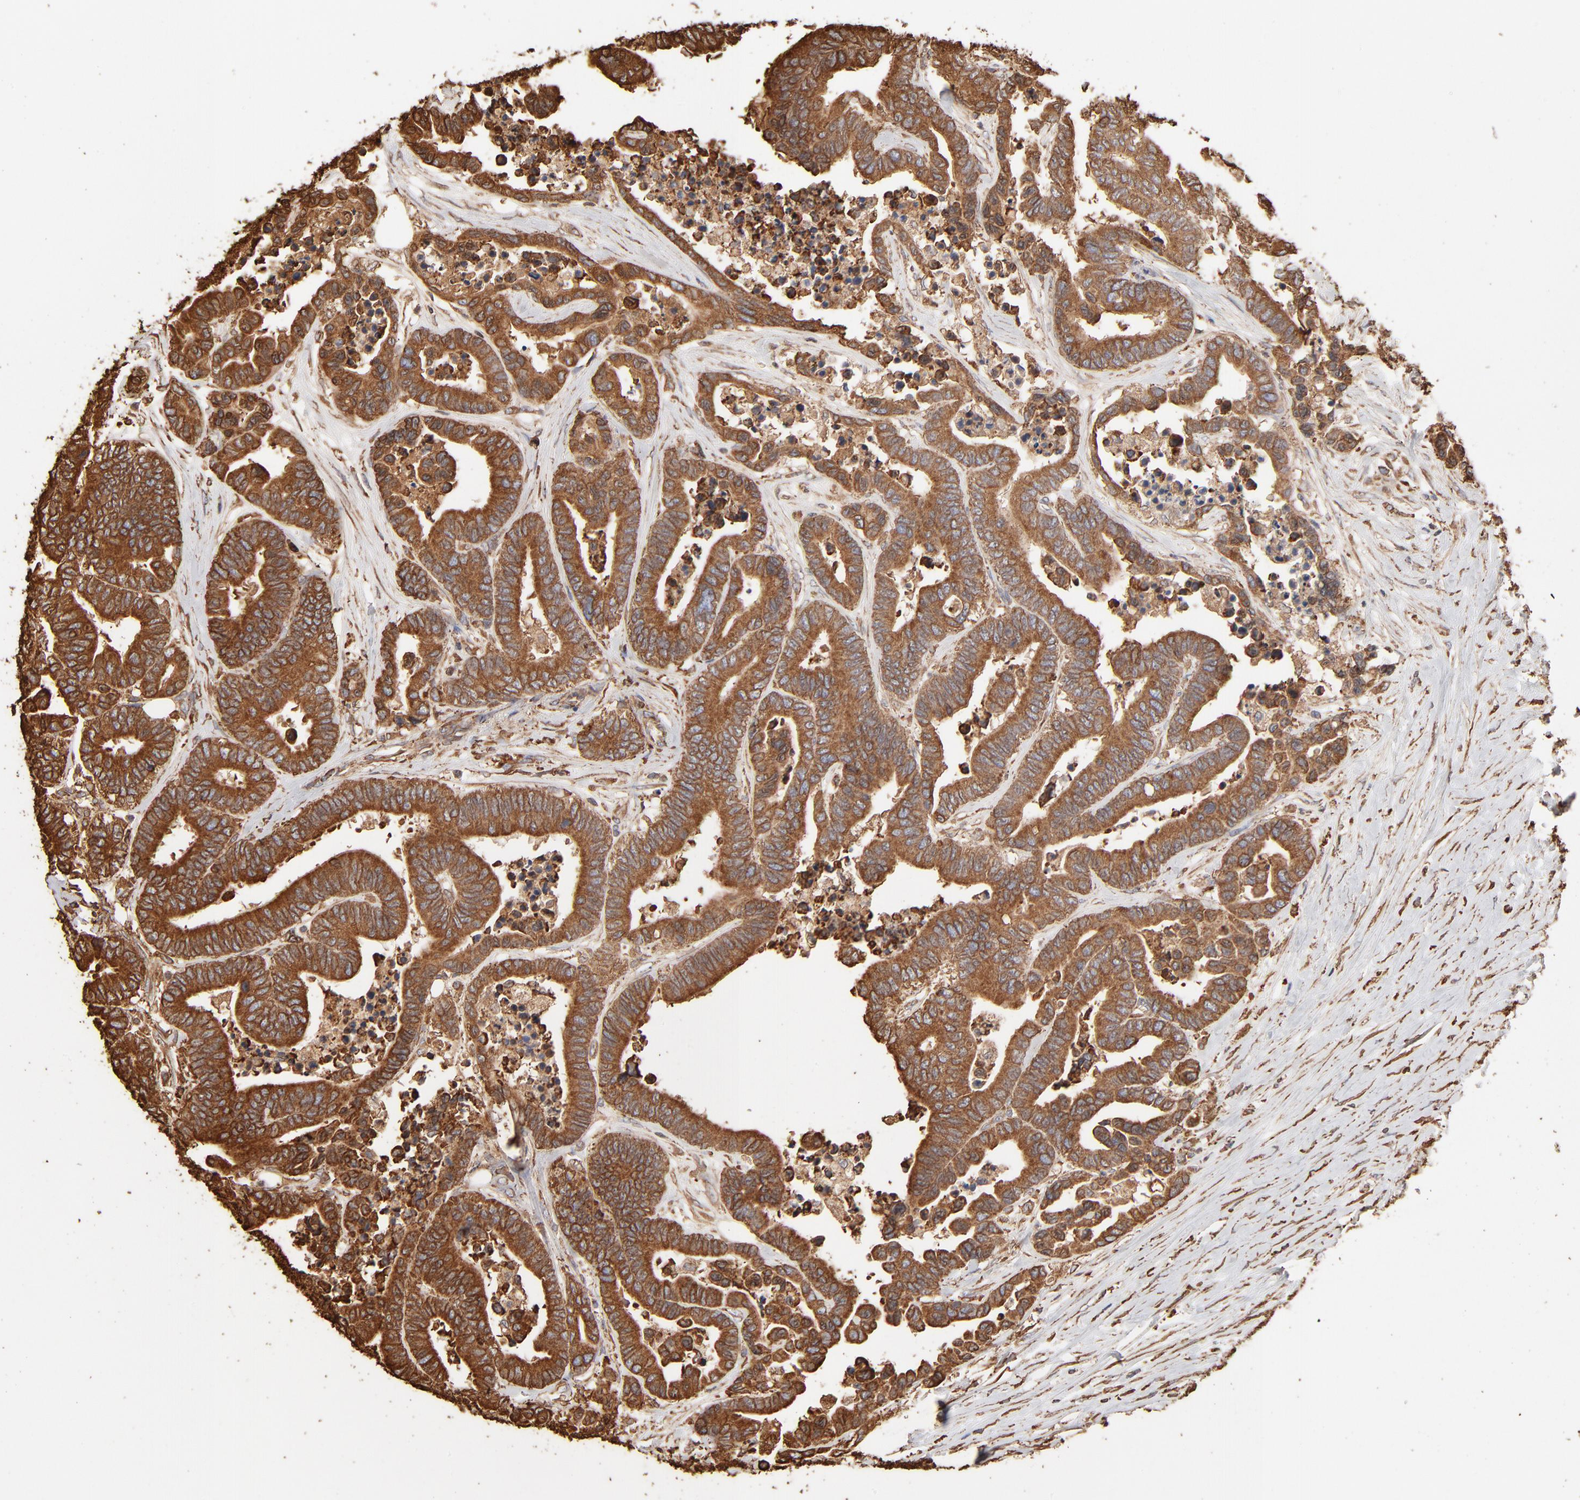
{"staining": {"intensity": "moderate", "quantity": ">75%", "location": "cytoplasmic/membranous"}, "tissue": "colorectal cancer", "cell_type": "Tumor cells", "image_type": "cancer", "snomed": [{"axis": "morphology", "description": "Adenocarcinoma, NOS"}, {"axis": "topography", "description": "Colon"}], "caption": "This is an image of immunohistochemistry staining of colorectal cancer (adenocarcinoma), which shows moderate expression in the cytoplasmic/membranous of tumor cells.", "gene": "PDIA3", "patient": {"sex": "male", "age": 82}}